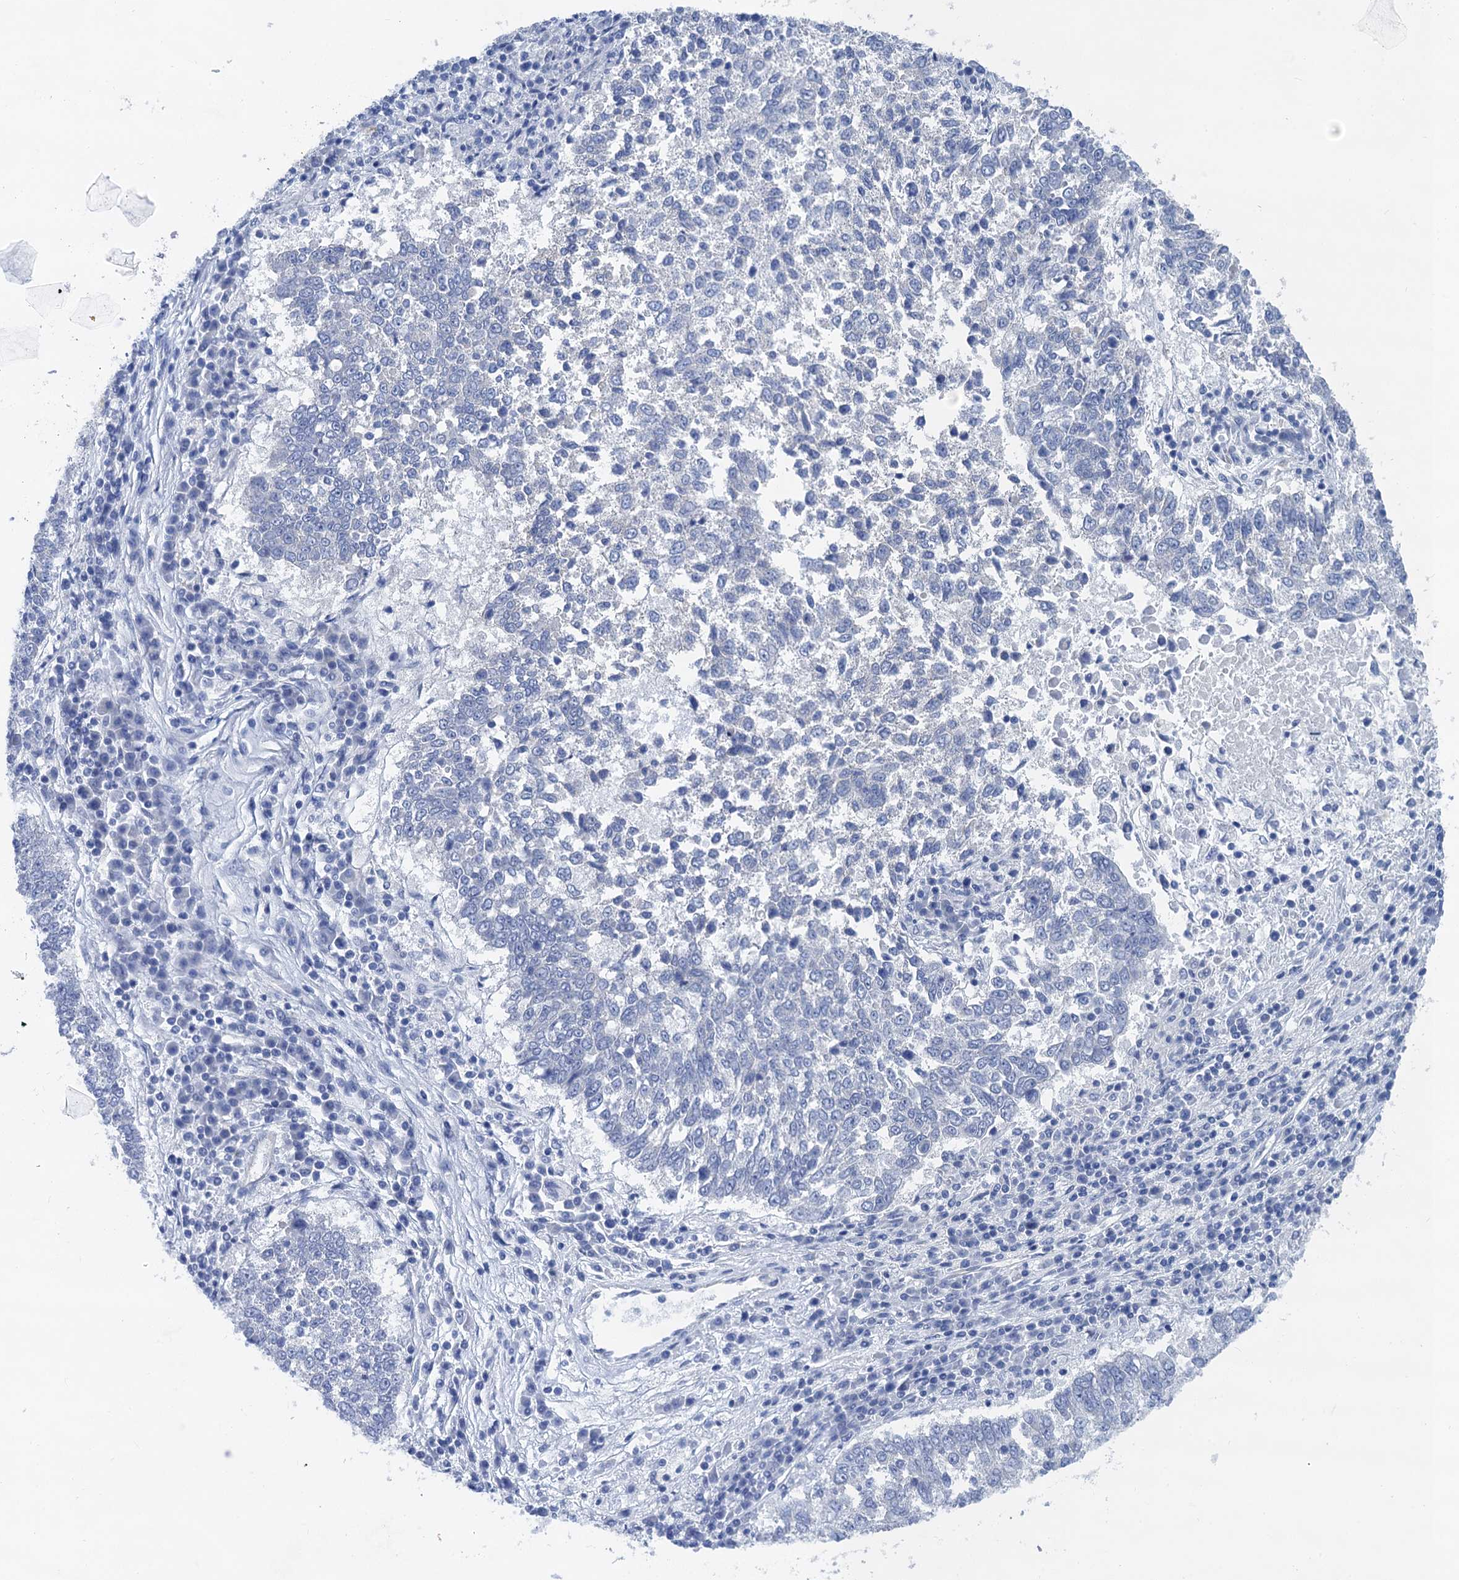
{"staining": {"intensity": "negative", "quantity": "none", "location": "none"}, "tissue": "lung cancer", "cell_type": "Tumor cells", "image_type": "cancer", "snomed": [{"axis": "morphology", "description": "Squamous cell carcinoma, NOS"}, {"axis": "topography", "description": "Lung"}], "caption": "This is an immunohistochemistry histopathology image of human lung cancer. There is no expression in tumor cells.", "gene": "PJA2", "patient": {"sex": "male", "age": 73}}